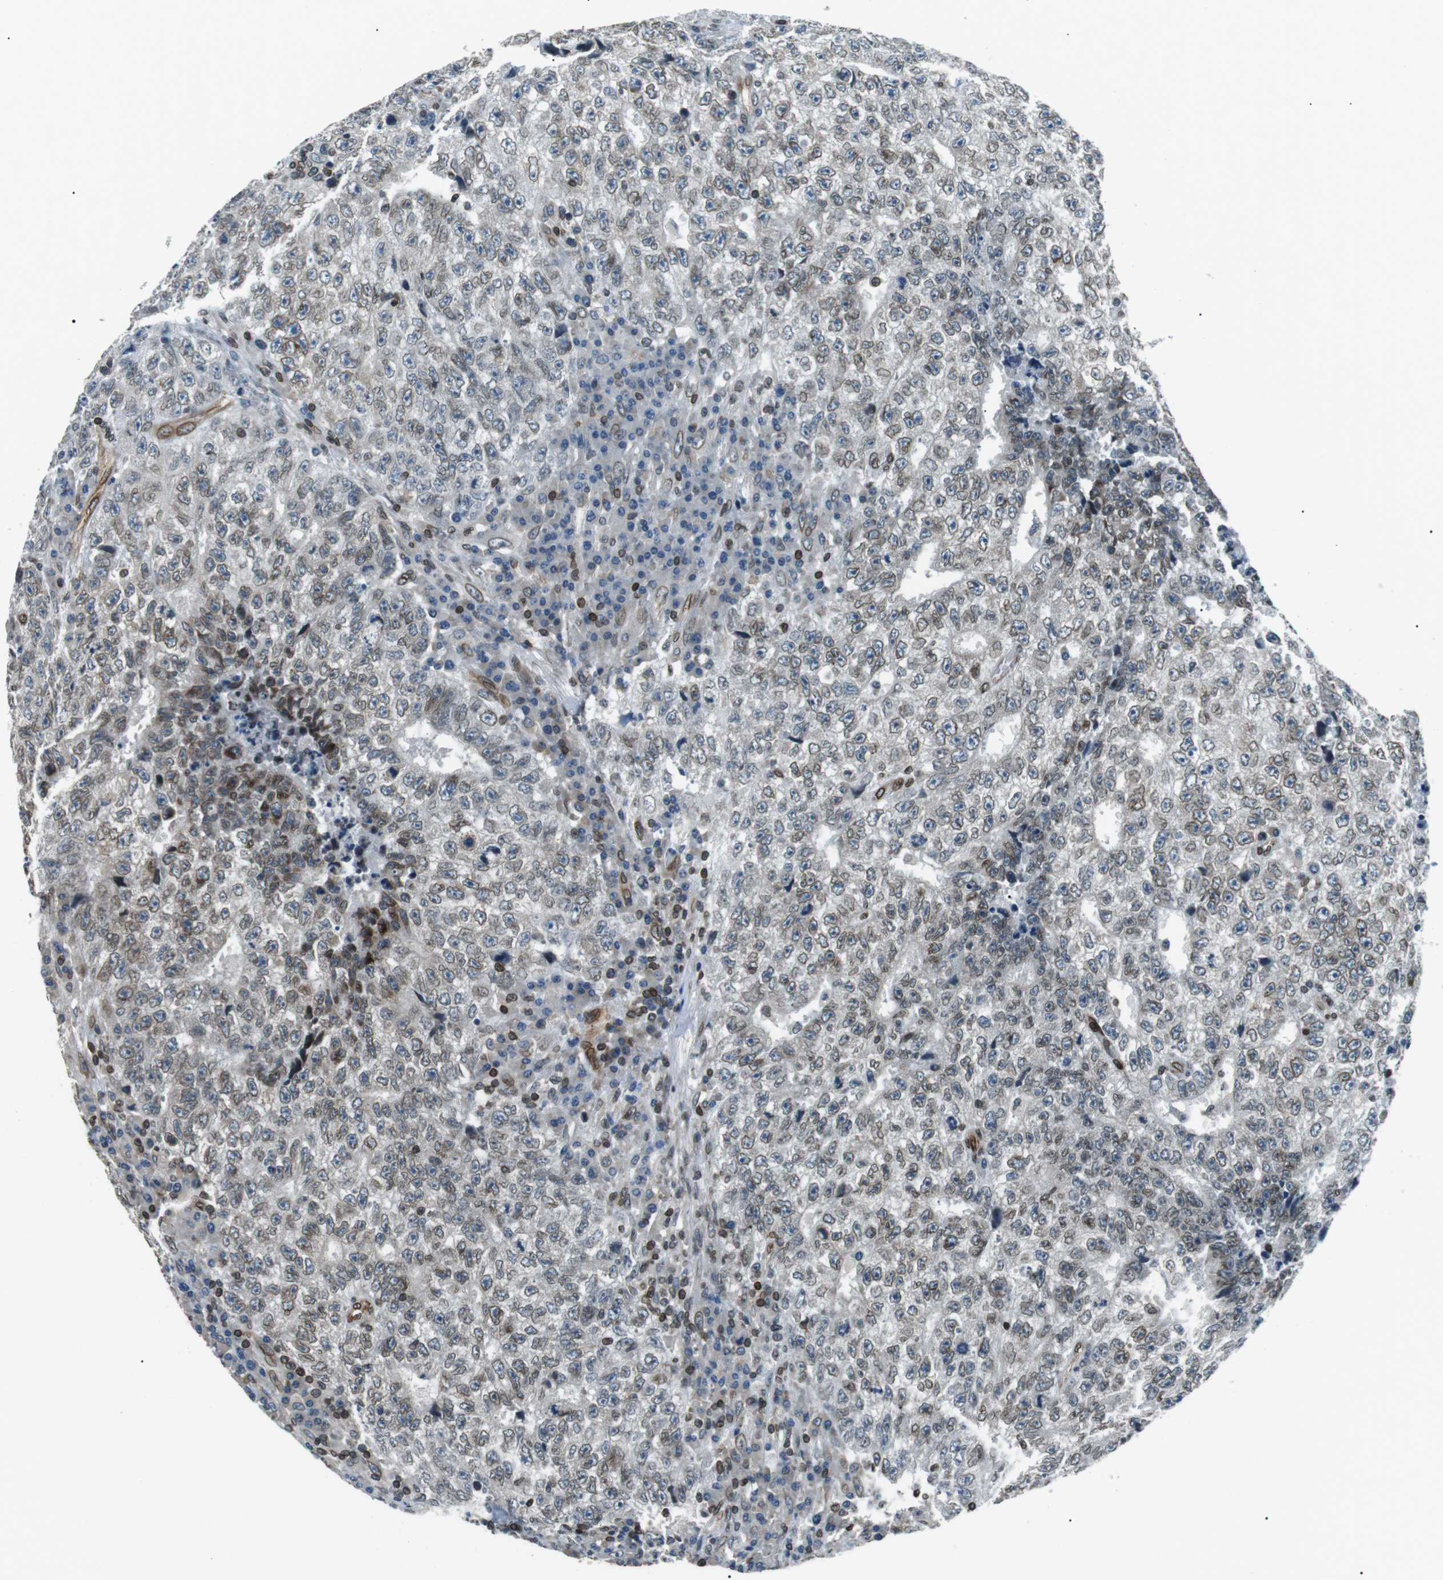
{"staining": {"intensity": "weak", "quantity": ">75%", "location": "cytoplasmic/membranous,nuclear"}, "tissue": "testis cancer", "cell_type": "Tumor cells", "image_type": "cancer", "snomed": [{"axis": "morphology", "description": "Necrosis, NOS"}, {"axis": "morphology", "description": "Carcinoma, Embryonal, NOS"}, {"axis": "topography", "description": "Testis"}], "caption": "The micrograph reveals staining of testis embryonal carcinoma, revealing weak cytoplasmic/membranous and nuclear protein expression (brown color) within tumor cells. The staining was performed using DAB, with brown indicating positive protein expression. Nuclei are stained blue with hematoxylin.", "gene": "TMX4", "patient": {"sex": "male", "age": 19}}